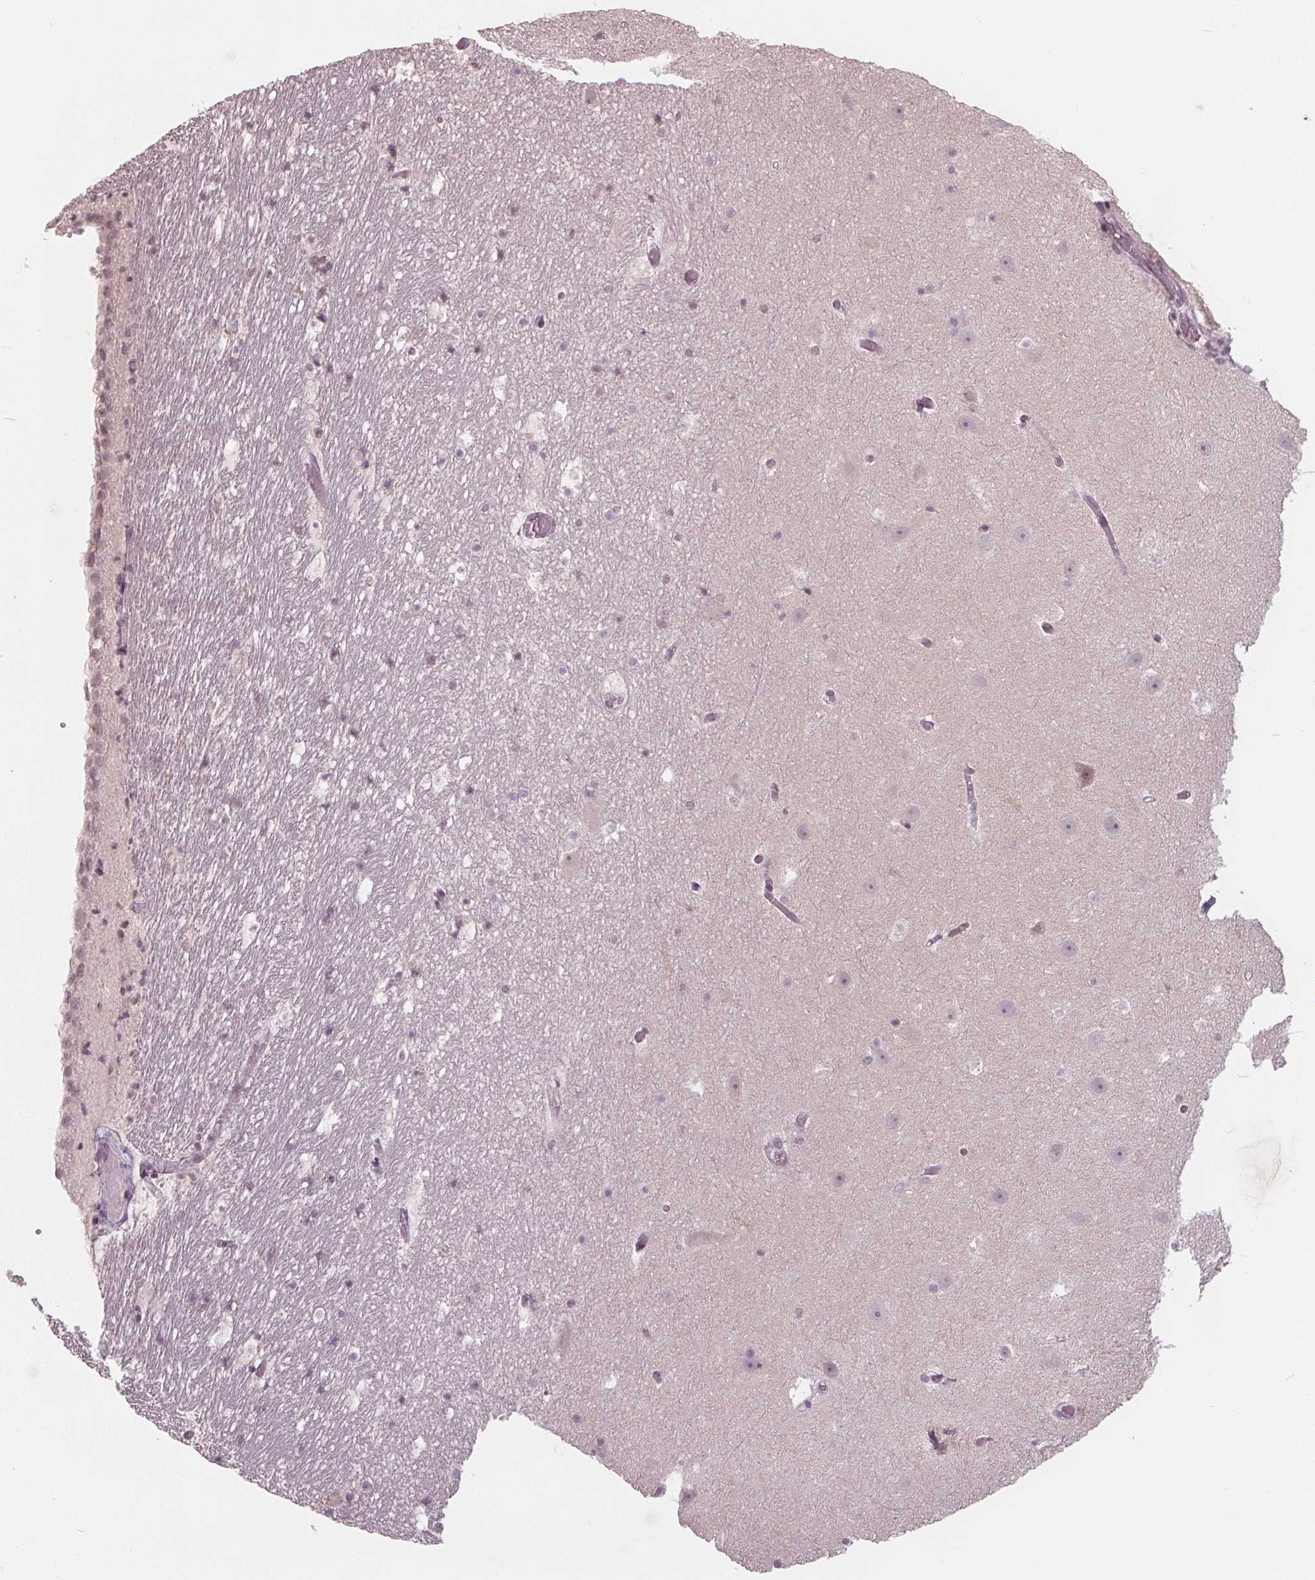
{"staining": {"intensity": "negative", "quantity": "none", "location": "none"}, "tissue": "hippocampus", "cell_type": "Glial cells", "image_type": "normal", "snomed": [{"axis": "morphology", "description": "Normal tissue, NOS"}, {"axis": "topography", "description": "Hippocampus"}], "caption": "An immunohistochemistry histopathology image of unremarkable hippocampus is shown. There is no staining in glial cells of hippocampus. Nuclei are stained in blue.", "gene": "CXCL16", "patient": {"sex": "male", "age": 26}}